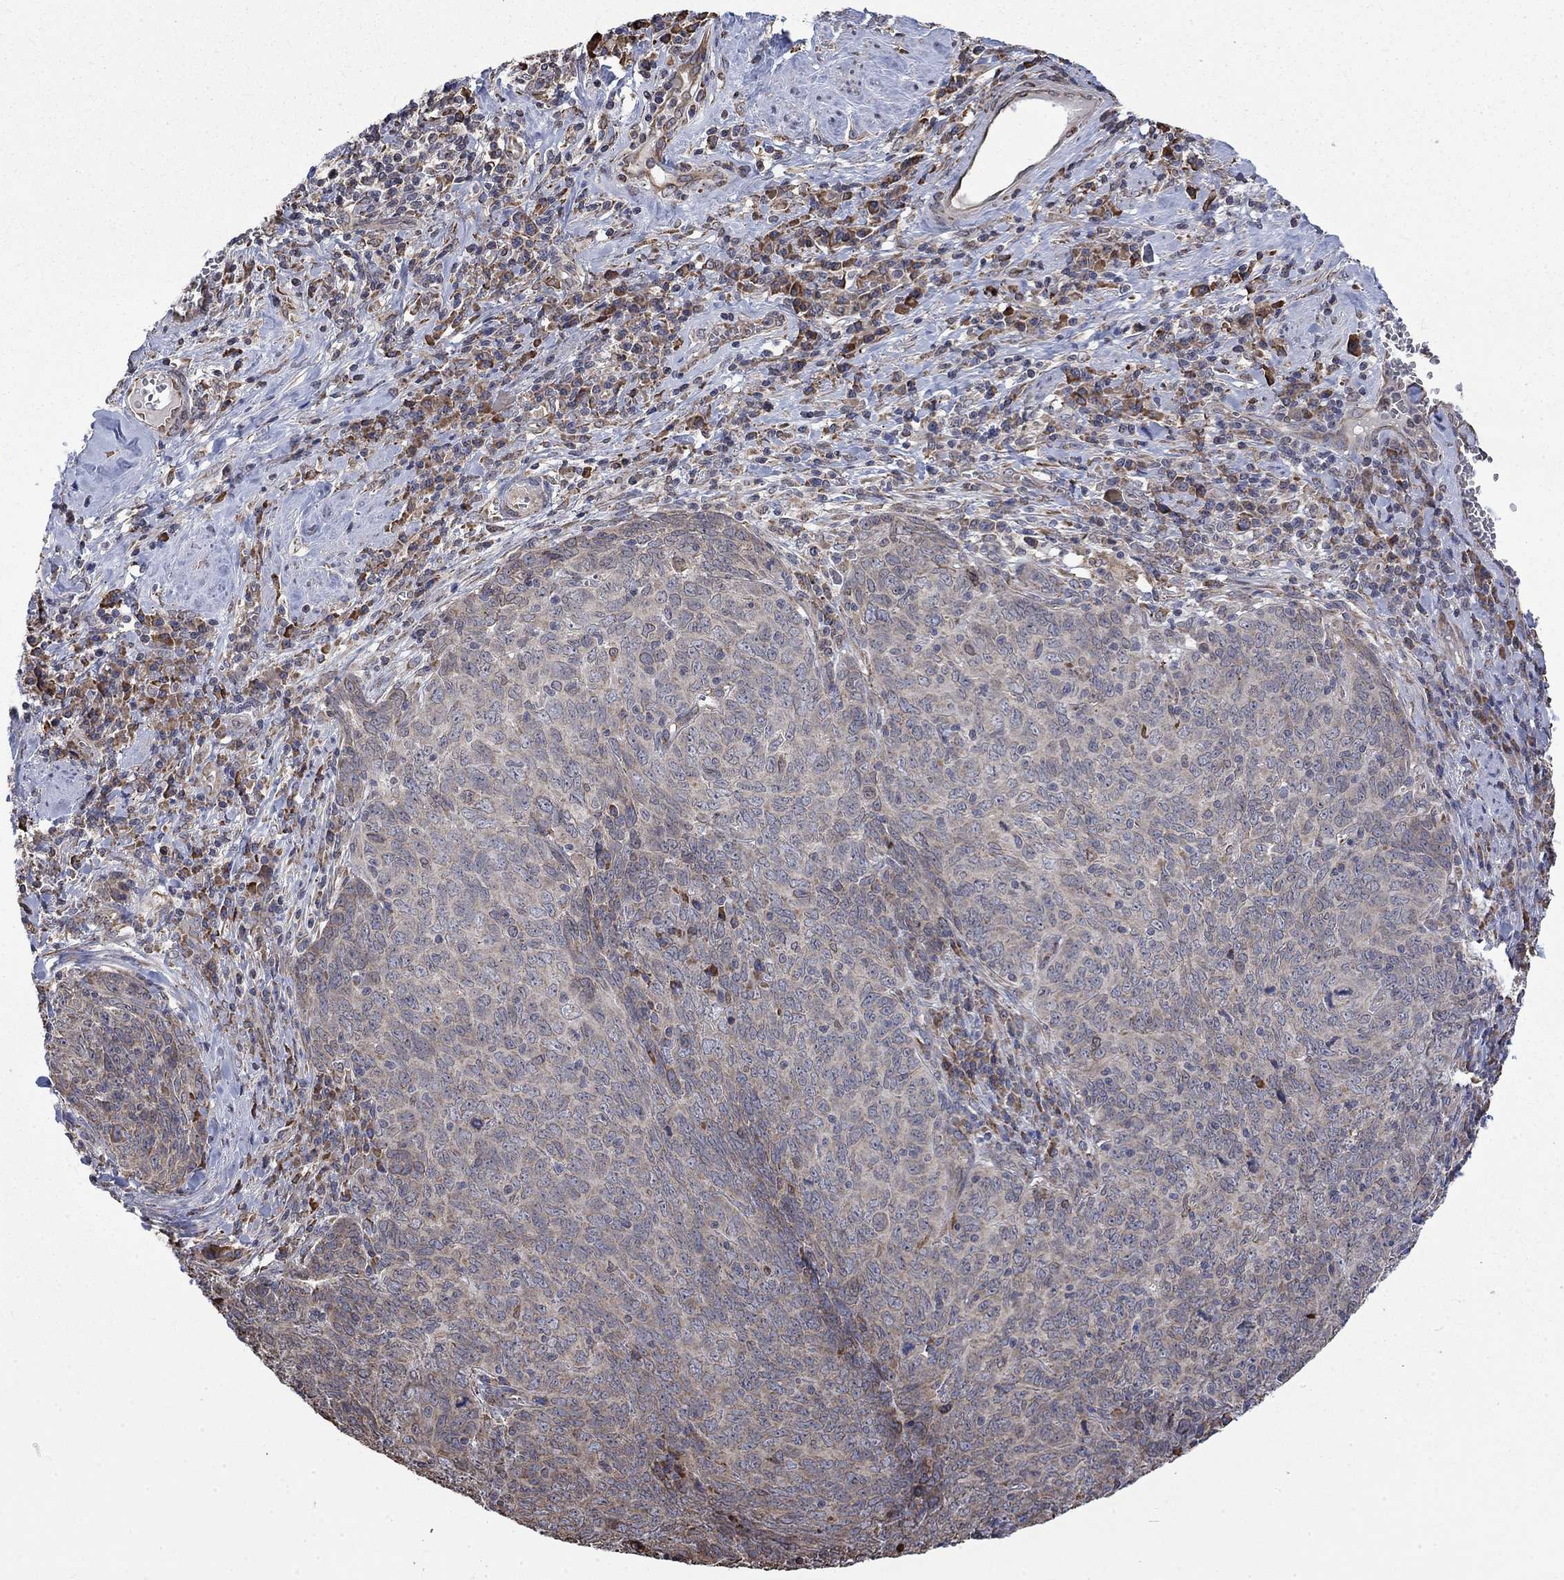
{"staining": {"intensity": "weak", "quantity": "<25%", "location": "cytoplasmic/membranous"}, "tissue": "skin cancer", "cell_type": "Tumor cells", "image_type": "cancer", "snomed": [{"axis": "morphology", "description": "Squamous cell carcinoma, NOS"}, {"axis": "topography", "description": "Skin"}, {"axis": "topography", "description": "Anal"}], "caption": "Squamous cell carcinoma (skin) stained for a protein using immunohistochemistry shows no staining tumor cells.", "gene": "ESRRA", "patient": {"sex": "female", "age": 51}}